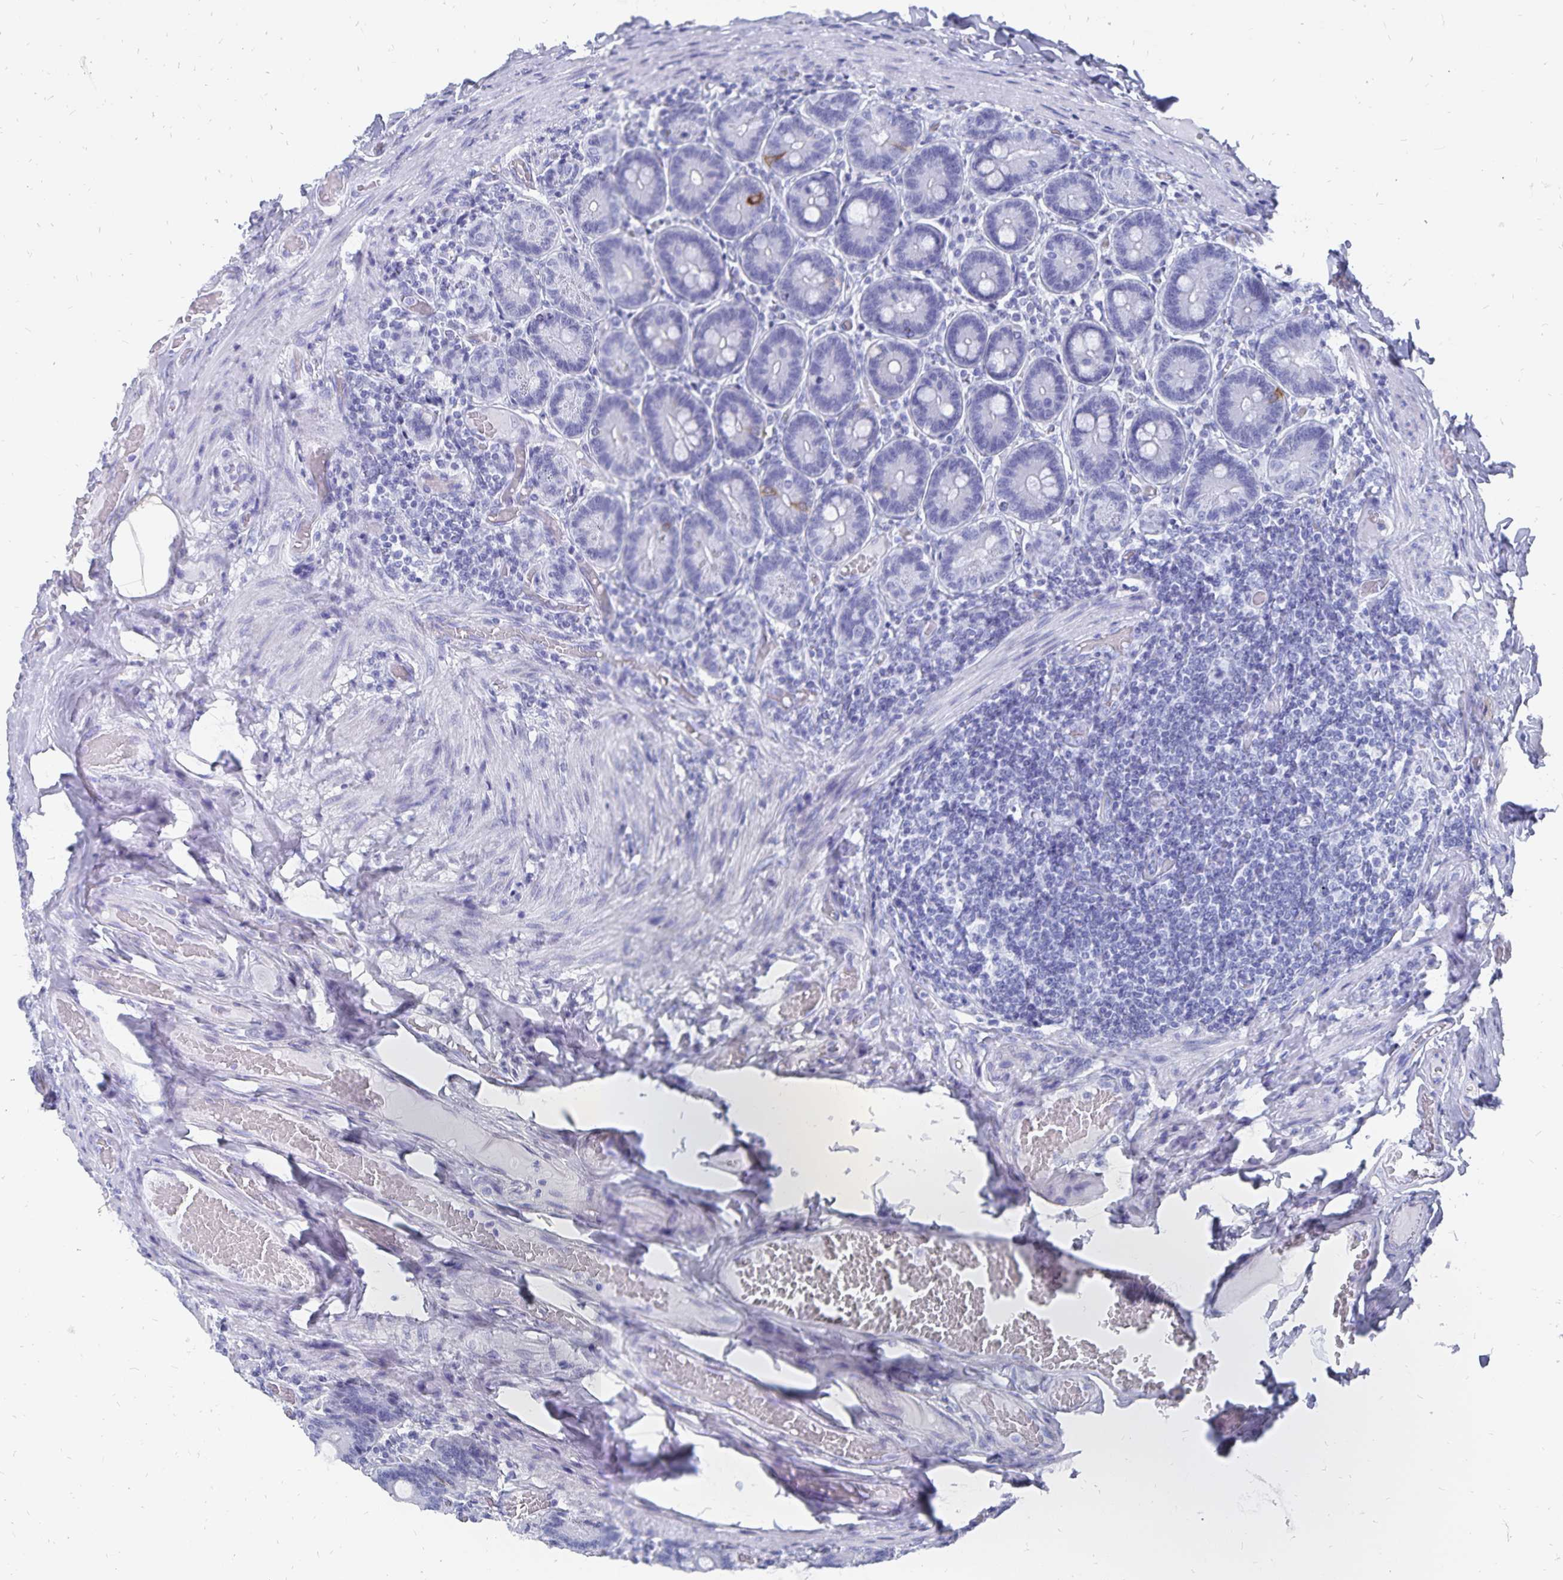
{"staining": {"intensity": "strong", "quantity": "<25%", "location": "cytoplasmic/membranous"}, "tissue": "duodenum", "cell_type": "Glandular cells", "image_type": "normal", "snomed": [{"axis": "morphology", "description": "Normal tissue, NOS"}, {"axis": "topography", "description": "Duodenum"}], "caption": "IHC micrograph of unremarkable human duodenum stained for a protein (brown), which demonstrates medium levels of strong cytoplasmic/membranous staining in about <25% of glandular cells.", "gene": "ADH1A", "patient": {"sex": "female", "age": 62}}